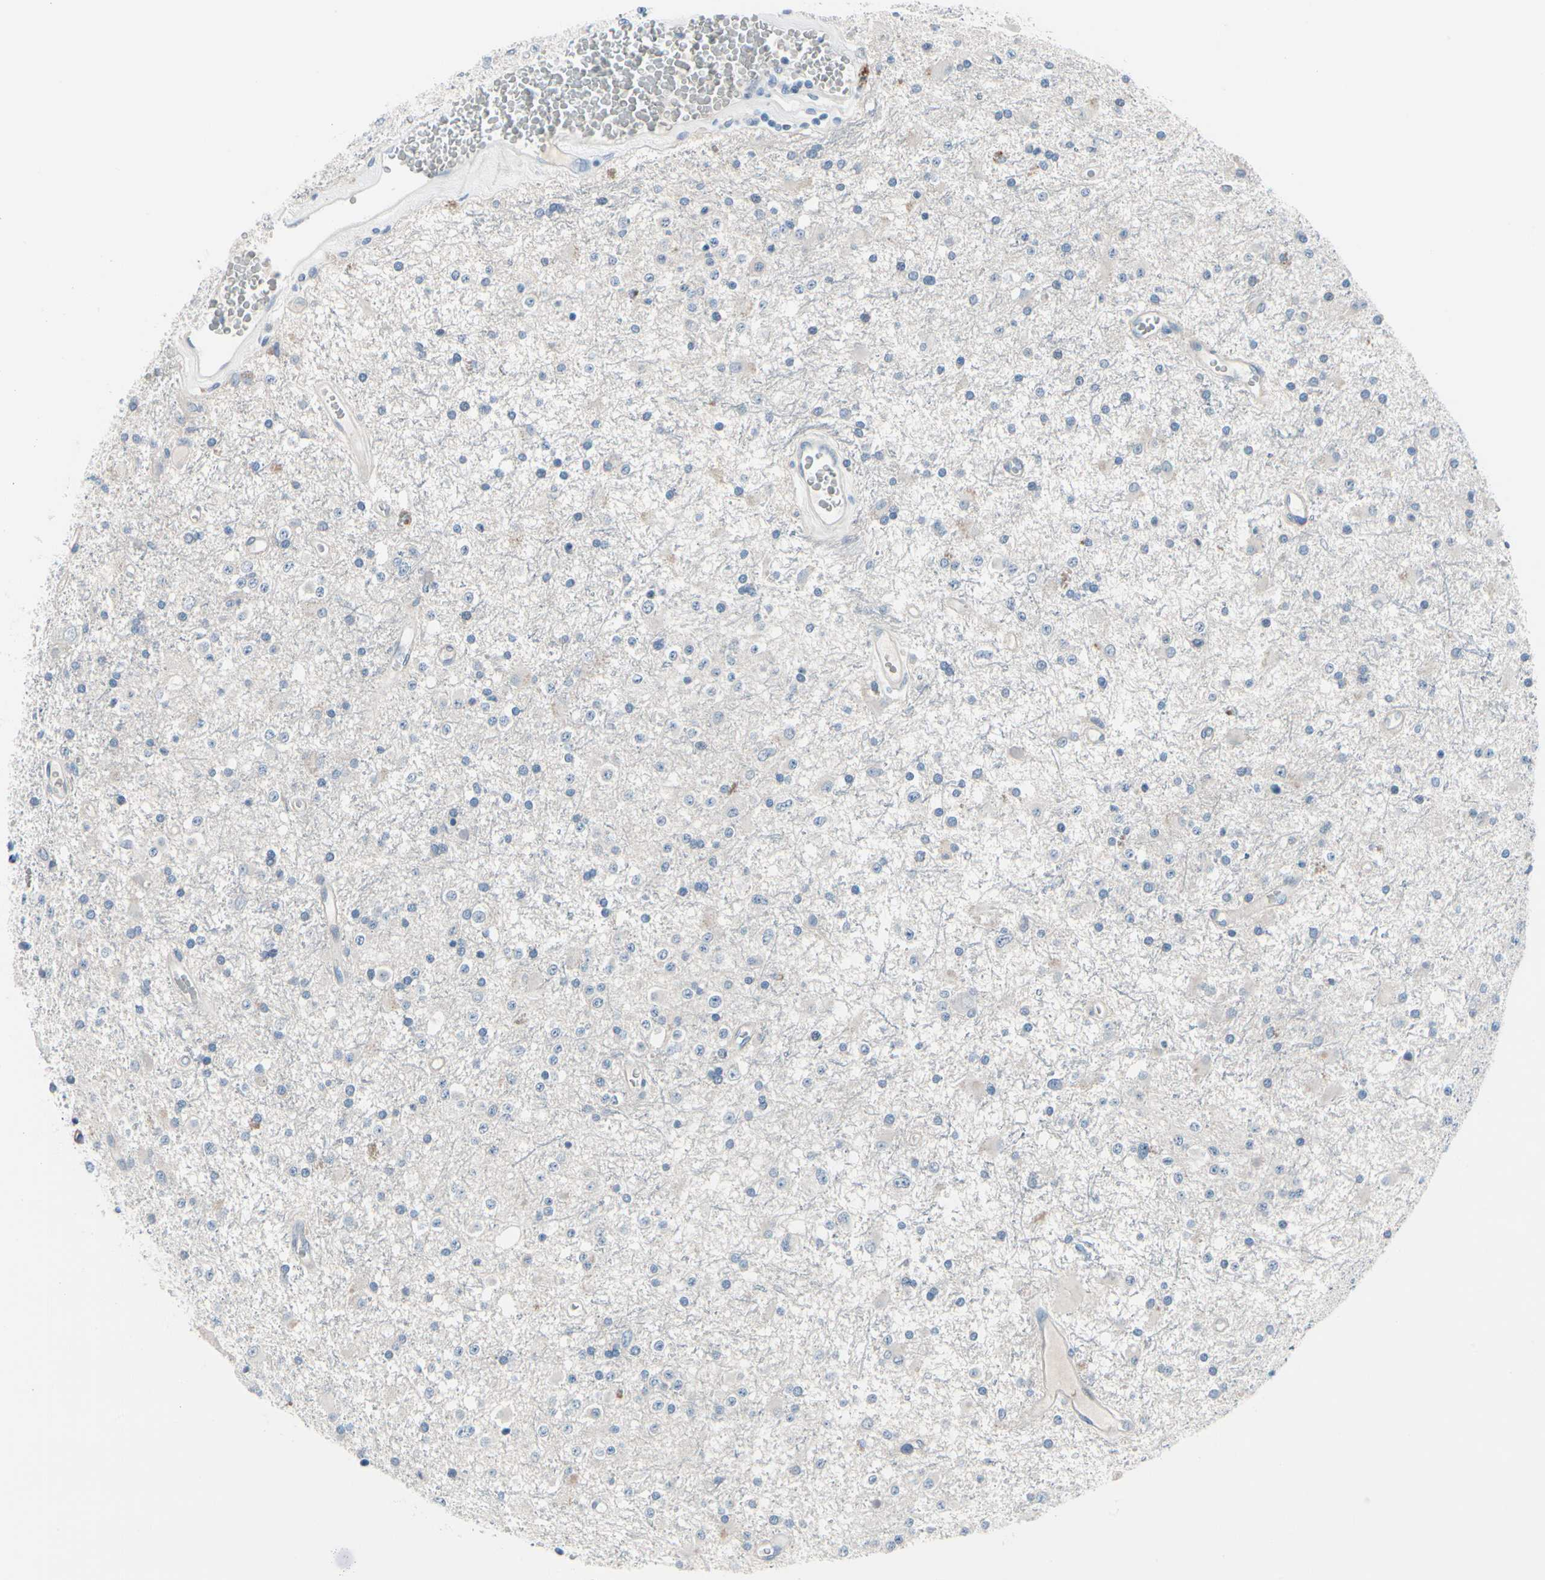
{"staining": {"intensity": "negative", "quantity": "none", "location": "none"}, "tissue": "glioma", "cell_type": "Tumor cells", "image_type": "cancer", "snomed": [{"axis": "morphology", "description": "Glioma, malignant, Low grade"}, {"axis": "topography", "description": "Brain"}], "caption": "This is a photomicrograph of immunohistochemistry staining of low-grade glioma (malignant), which shows no staining in tumor cells.", "gene": "PGR", "patient": {"sex": "male", "age": 58}}